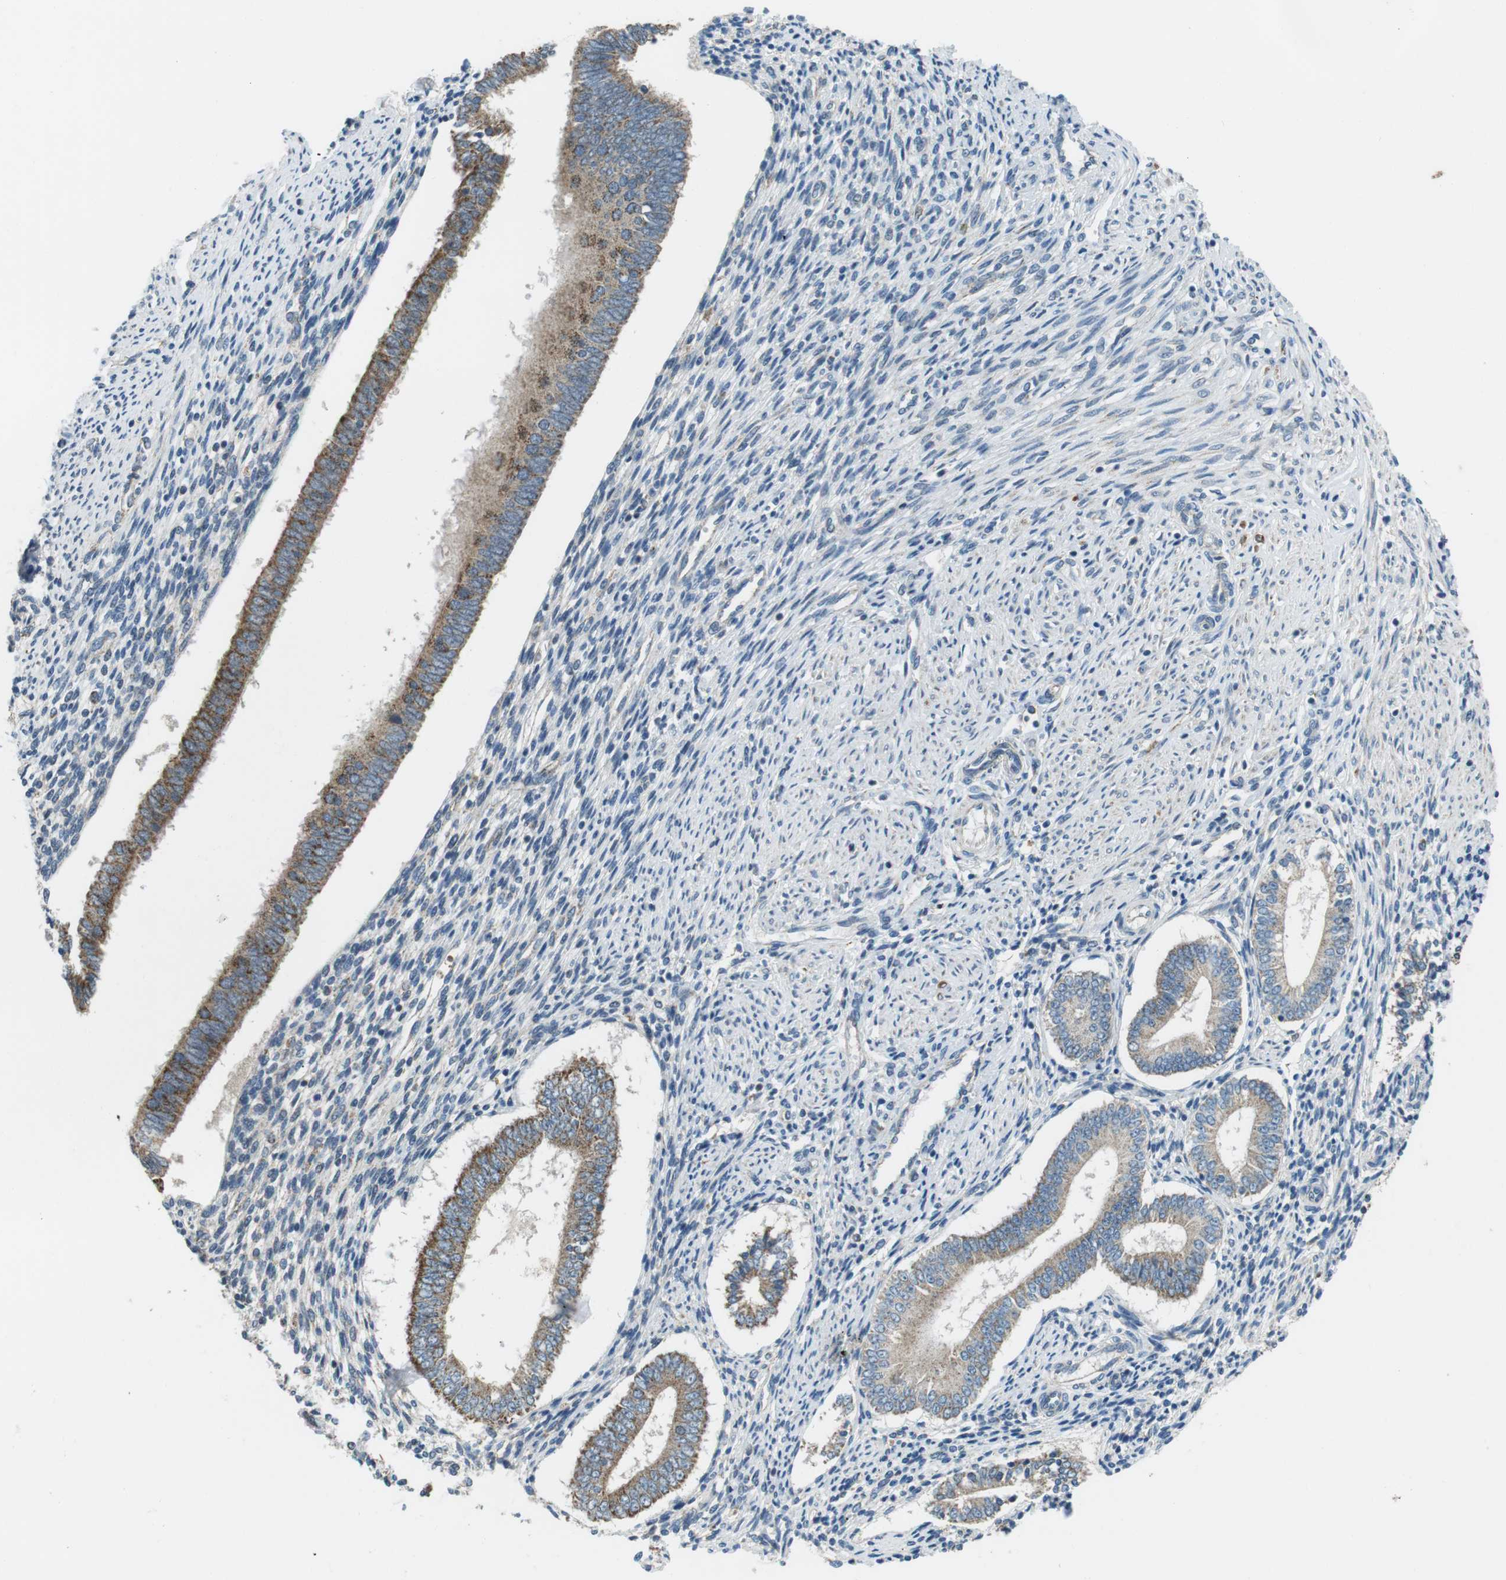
{"staining": {"intensity": "moderate", "quantity": "<25%", "location": "cytoplasmic/membranous"}, "tissue": "endometrium", "cell_type": "Cells in endometrial stroma", "image_type": "normal", "snomed": [{"axis": "morphology", "description": "Normal tissue, NOS"}, {"axis": "topography", "description": "Endometrium"}], "caption": "Normal endometrium exhibits moderate cytoplasmic/membranous positivity in approximately <25% of cells in endometrial stroma.", "gene": "BACE1", "patient": {"sex": "female", "age": 42}}